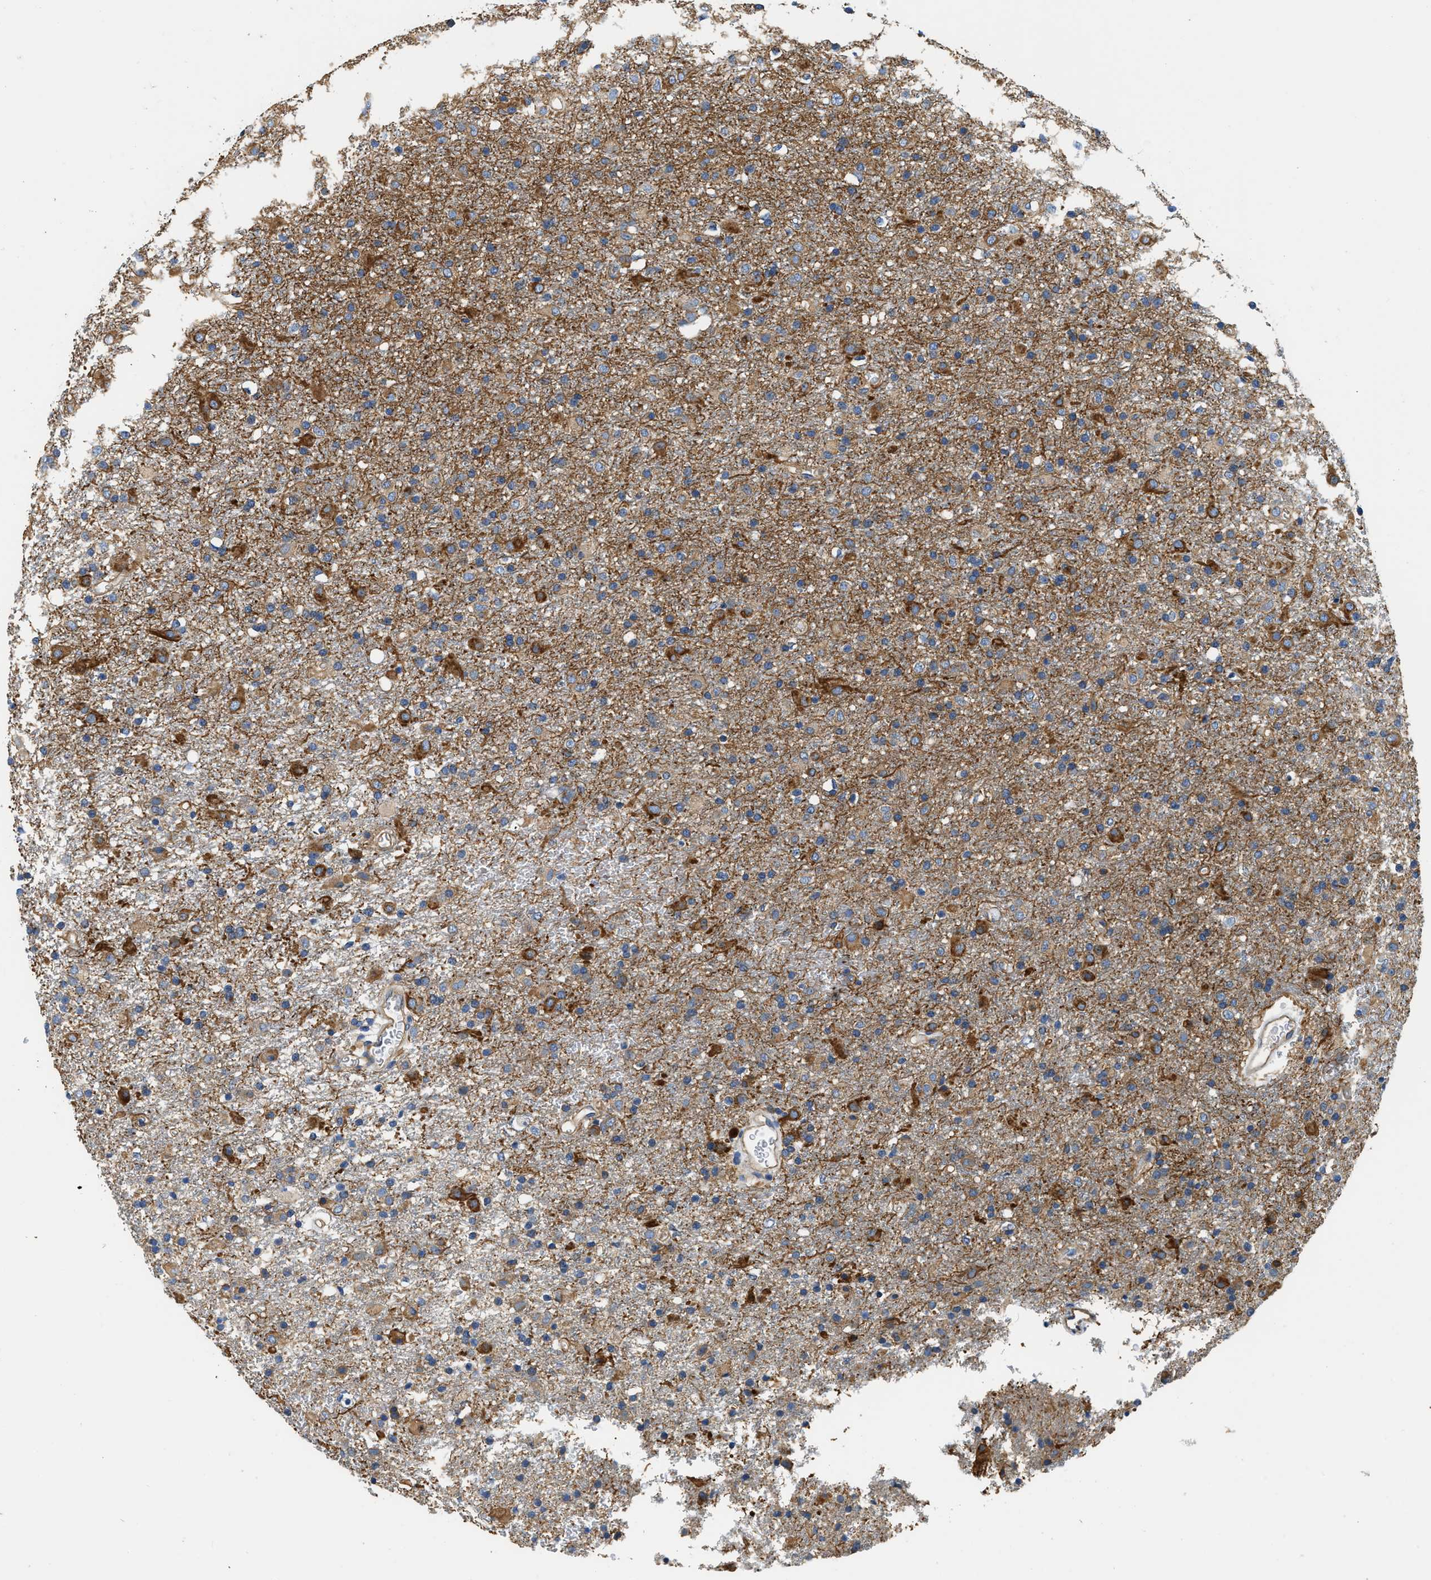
{"staining": {"intensity": "strong", "quantity": ">75%", "location": "cytoplasmic/membranous"}, "tissue": "glioma", "cell_type": "Tumor cells", "image_type": "cancer", "snomed": [{"axis": "morphology", "description": "Glioma, malignant, Low grade"}, {"axis": "topography", "description": "Brain"}], "caption": "Immunohistochemical staining of glioma demonstrates strong cytoplasmic/membranous protein positivity in about >75% of tumor cells.", "gene": "CSDE1", "patient": {"sex": "male", "age": 65}}